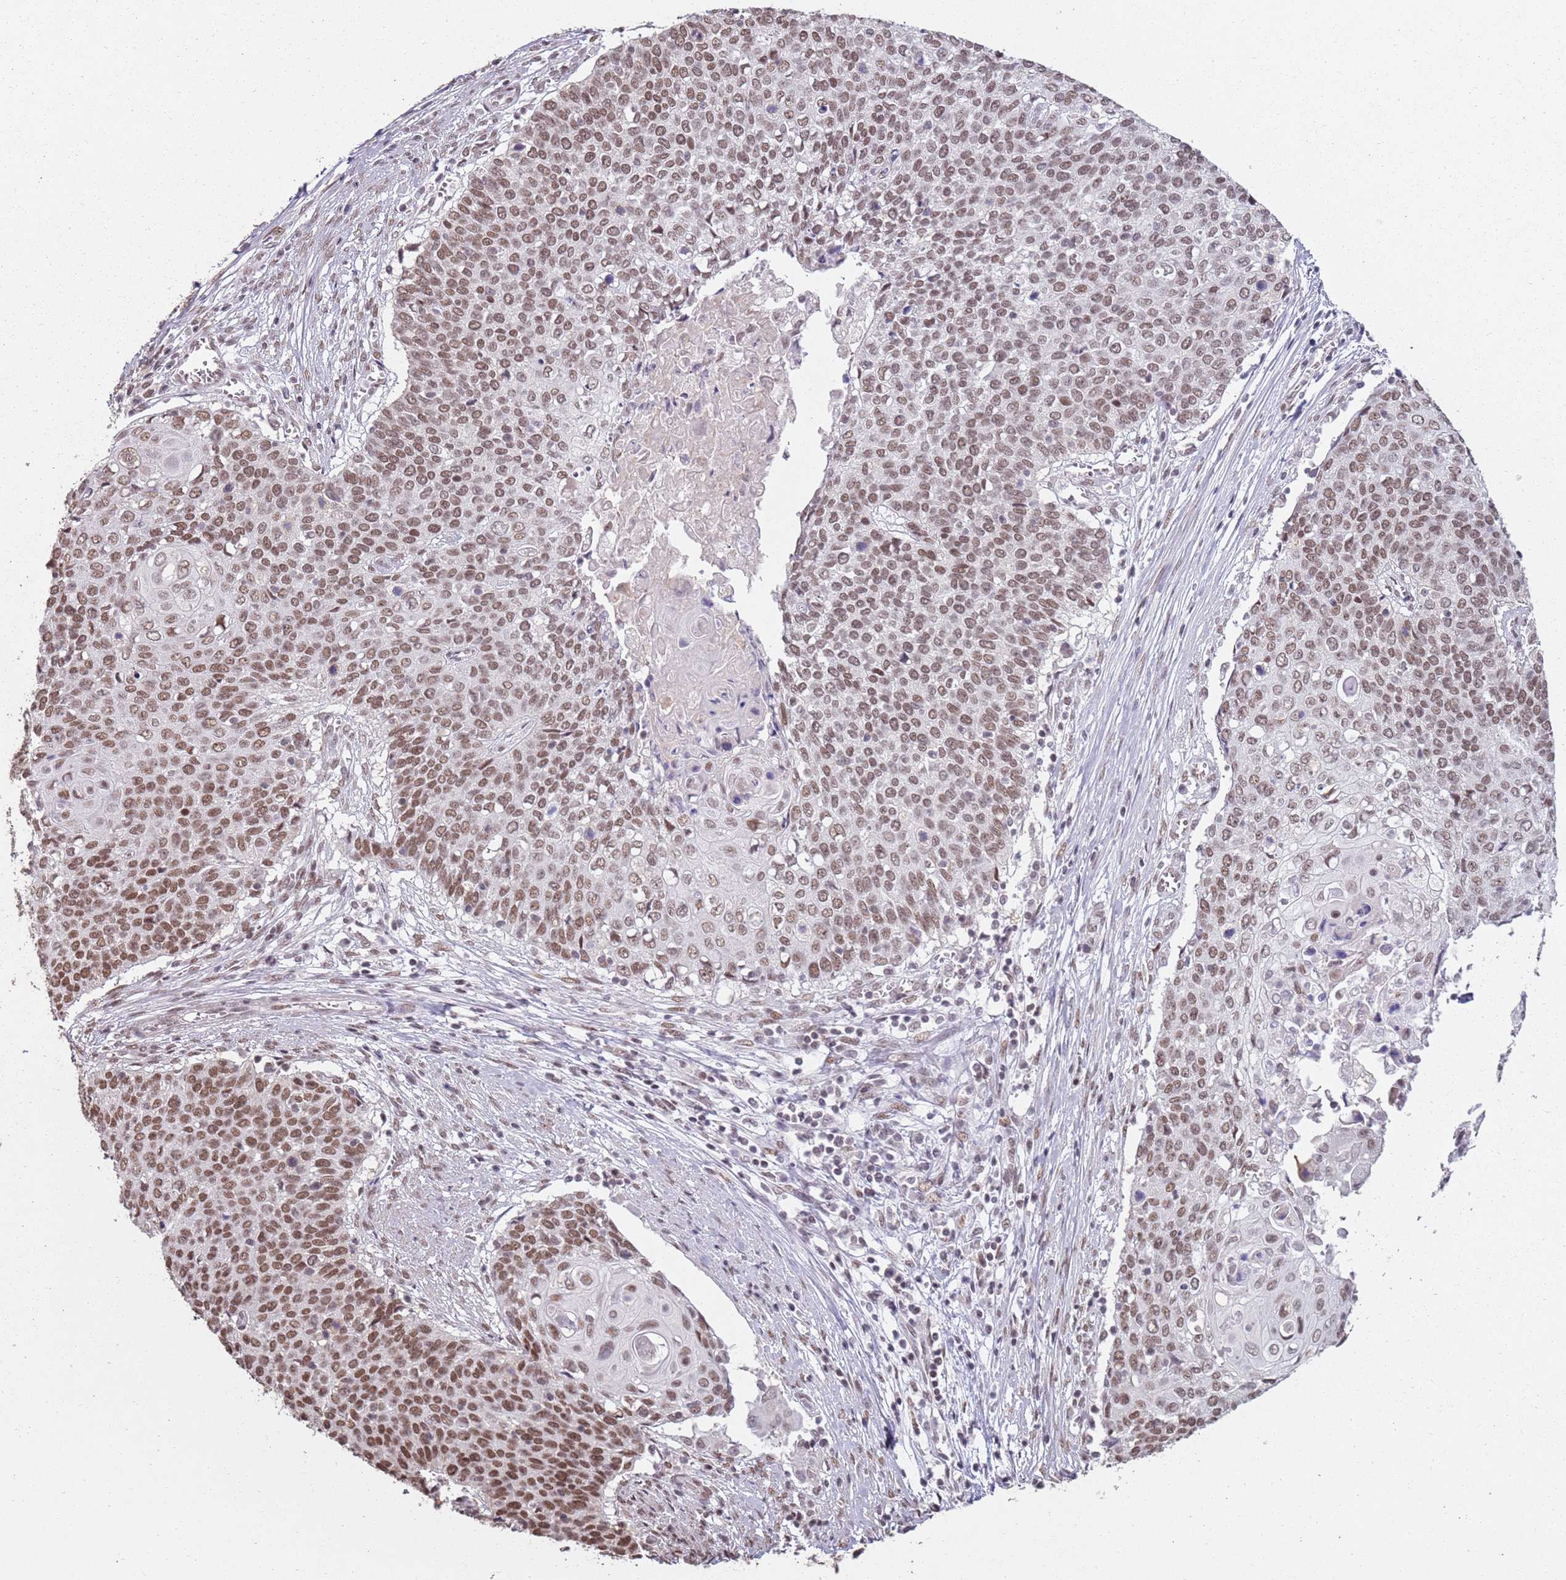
{"staining": {"intensity": "moderate", "quantity": ">75%", "location": "nuclear"}, "tissue": "cervical cancer", "cell_type": "Tumor cells", "image_type": "cancer", "snomed": [{"axis": "morphology", "description": "Squamous cell carcinoma, NOS"}, {"axis": "topography", "description": "Cervix"}], "caption": "Protein staining of cervical cancer (squamous cell carcinoma) tissue shows moderate nuclear expression in about >75% of tumor cells.", "gene": "ARL14EP", "patient": {"sex": "female", "age": 39}}